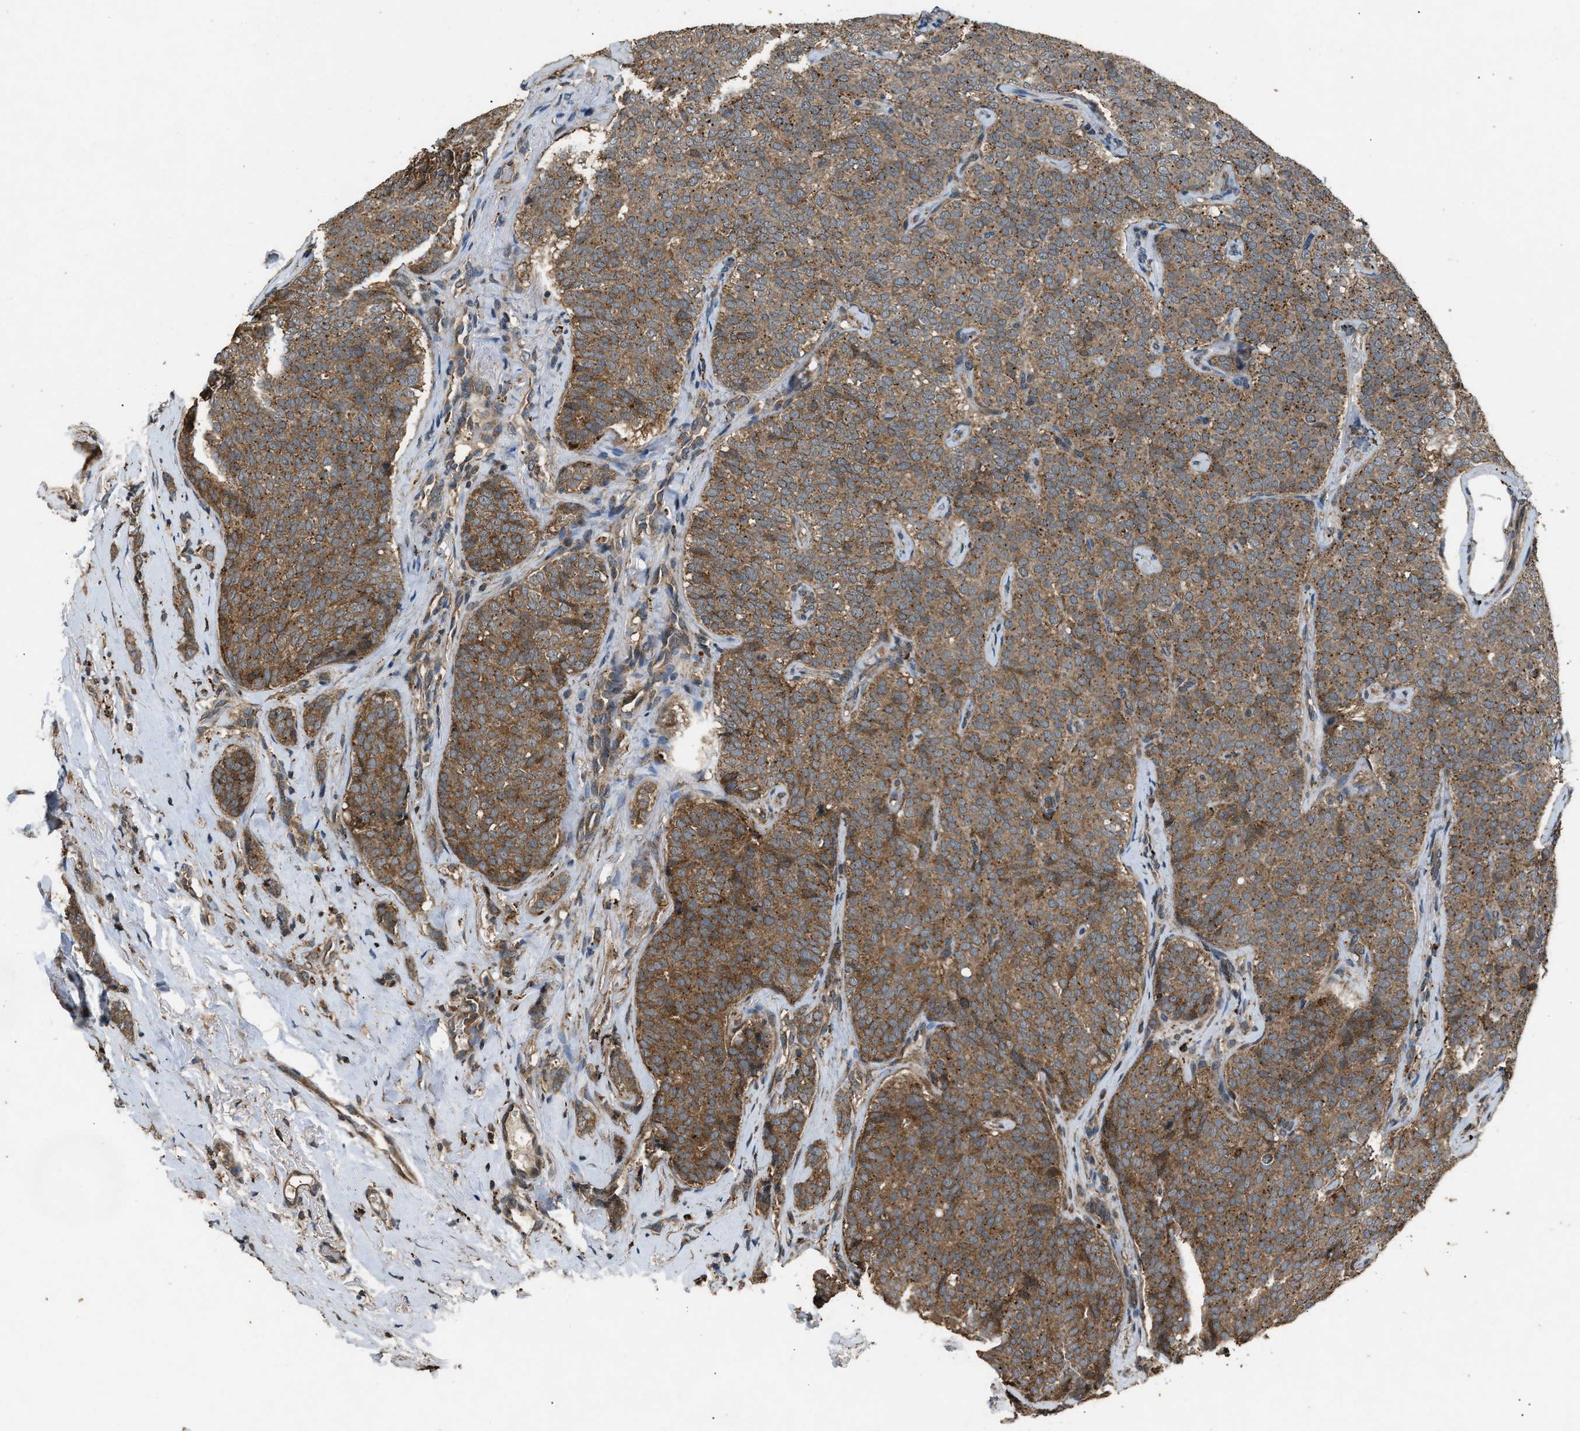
{"staining": {"intensity": "moderate", "quantity": ">75%", "location": "cytoplasmic/membranous"}, "tissue": "breast cancer", "cell_type": "Tumor cells", "image_type": "cancer", "snomed": [{"axis": "morphology", "description": "Lobular carcinoma"}, {"axis": "topography", "description": "Skin"}, {"axis": "topography", "description": "Breast"}], "caption": "A brown stain labels moderate cytoplasmic/membranous expression of a protein in human lobular carcinoma (breast) tumor cells. The staining was performed using DAB, with brown indicating positive protein expression. Nuclei are stained blue with hematoxylin.", "gene": "PSMD1", "patient": {"sex": "female", "age": 46}}